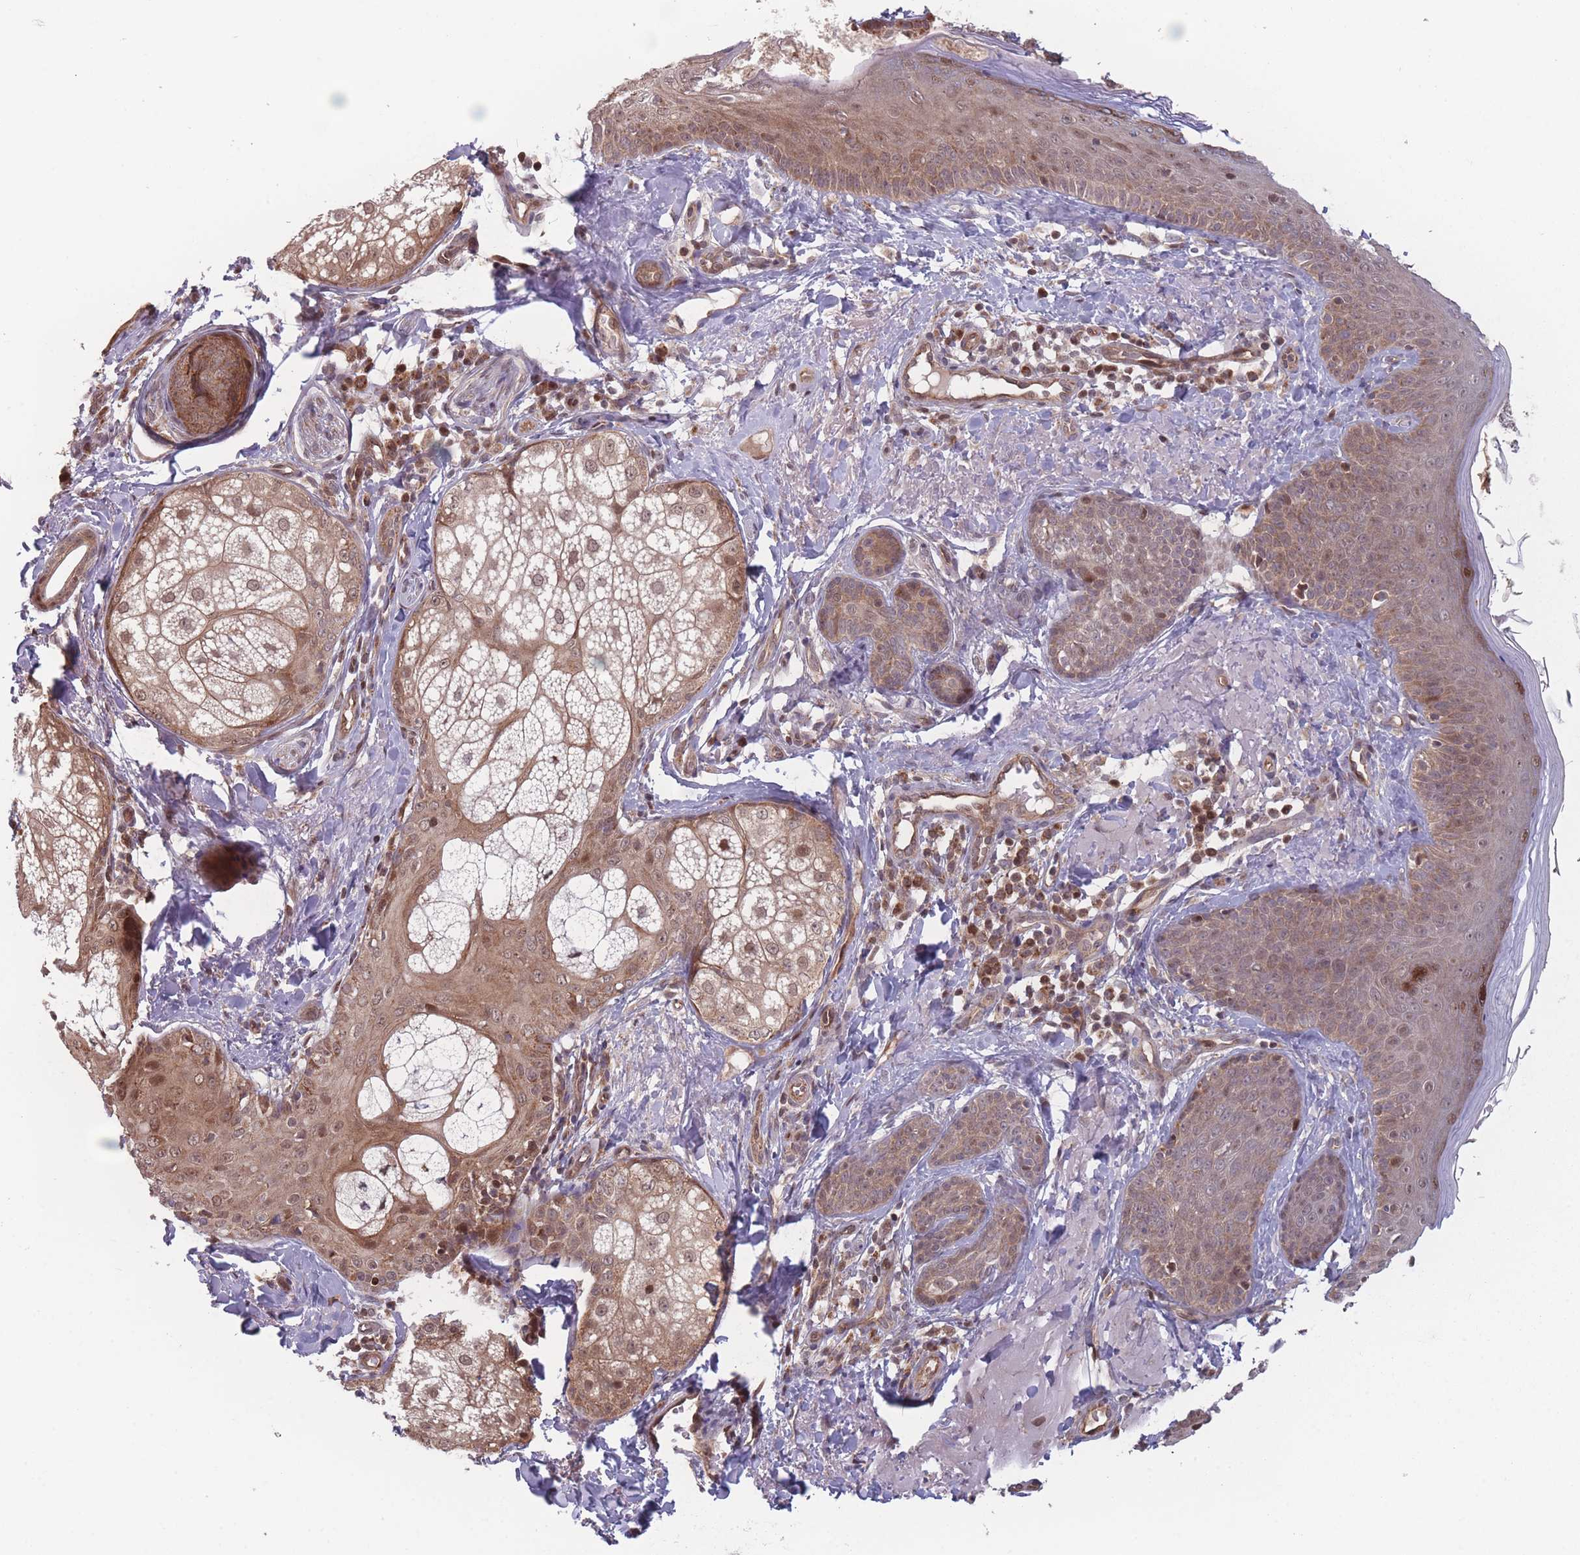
{"staining": {"intensity": "moderate", "quantity": ">75%", "location": "cytoplasmic/membranous,nuclear"}, "tissue": "skin", "cell_type": "Fibroblasts", "image_type": "normal", "snomed": [{"axis": "morphology", "description": "Normal tissue, NOS"}, {"axis": "topography", "description": "Skin"}], "caption": "Immunohistochemical staining of benign human skin demonstrates moderate cytoplasmic/membranous,nuclear protein staining in about >75% of fibroblasts. (DAB = brown stain, brightfield microscopy at high magnification).", "gene": "RPS18", "patient": {"sex": "male", "age": 57}}